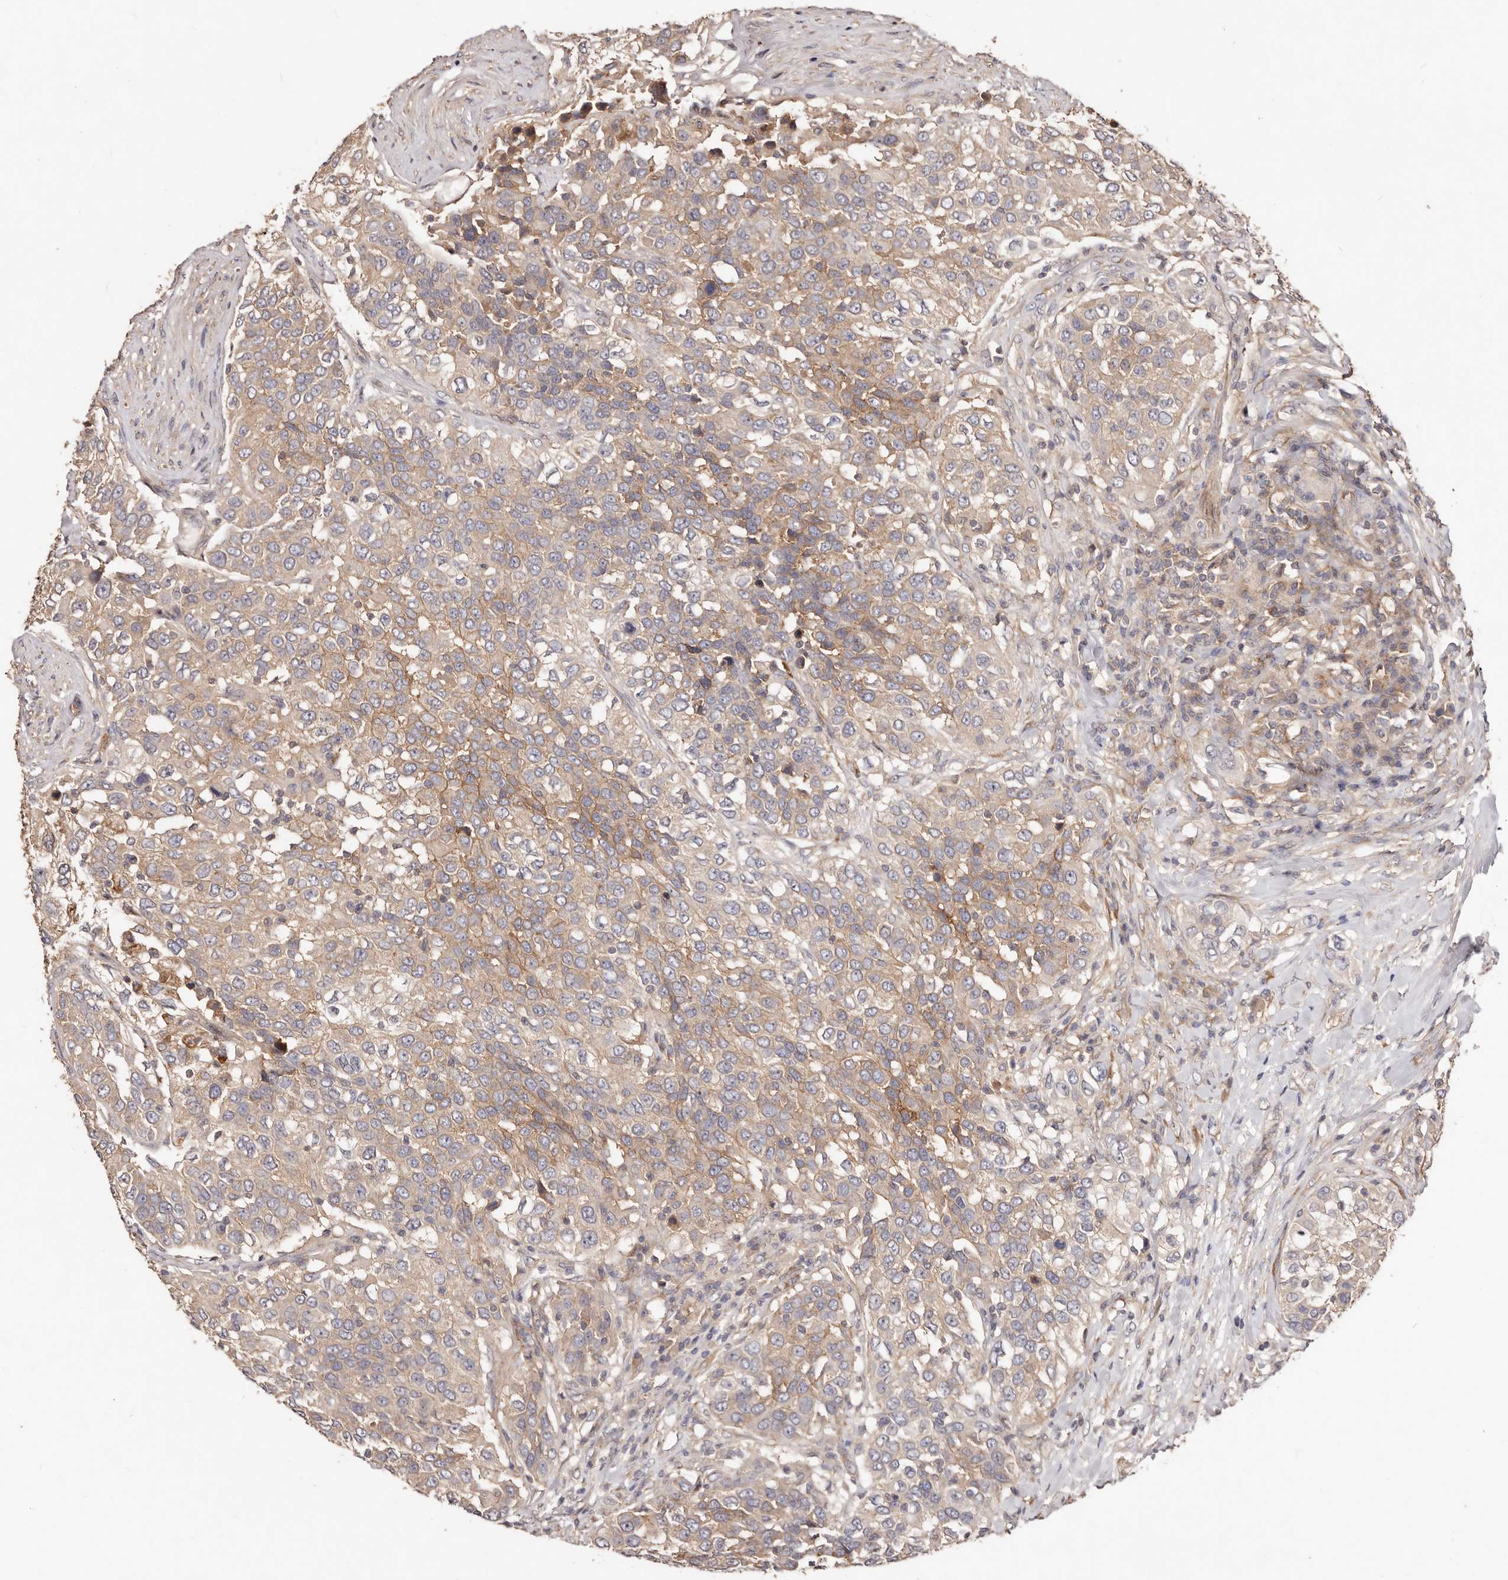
{"staining": {"intensity": "moderate", "quantity": "<25%", "location": "cytoplasmic/membranous"}, "tissue": "urothelial cancer", "cell_type": "Tumor cells", "image_type": "cancer", "snomed": [{"axis": "morphology", "description": "Urothelial carcinoma, High grade"}, {"axis": "topography", "description": "Urinary bladder"}], "caption": "A micrograph showing moderate cytoplasmic/membranous expression in approximately <25% of tumor cells in urothelial cancer, as visualized by brown immunohistochemical staining.", "gene": "CCL14", "patient": {"sex": "female", "age": 80}}